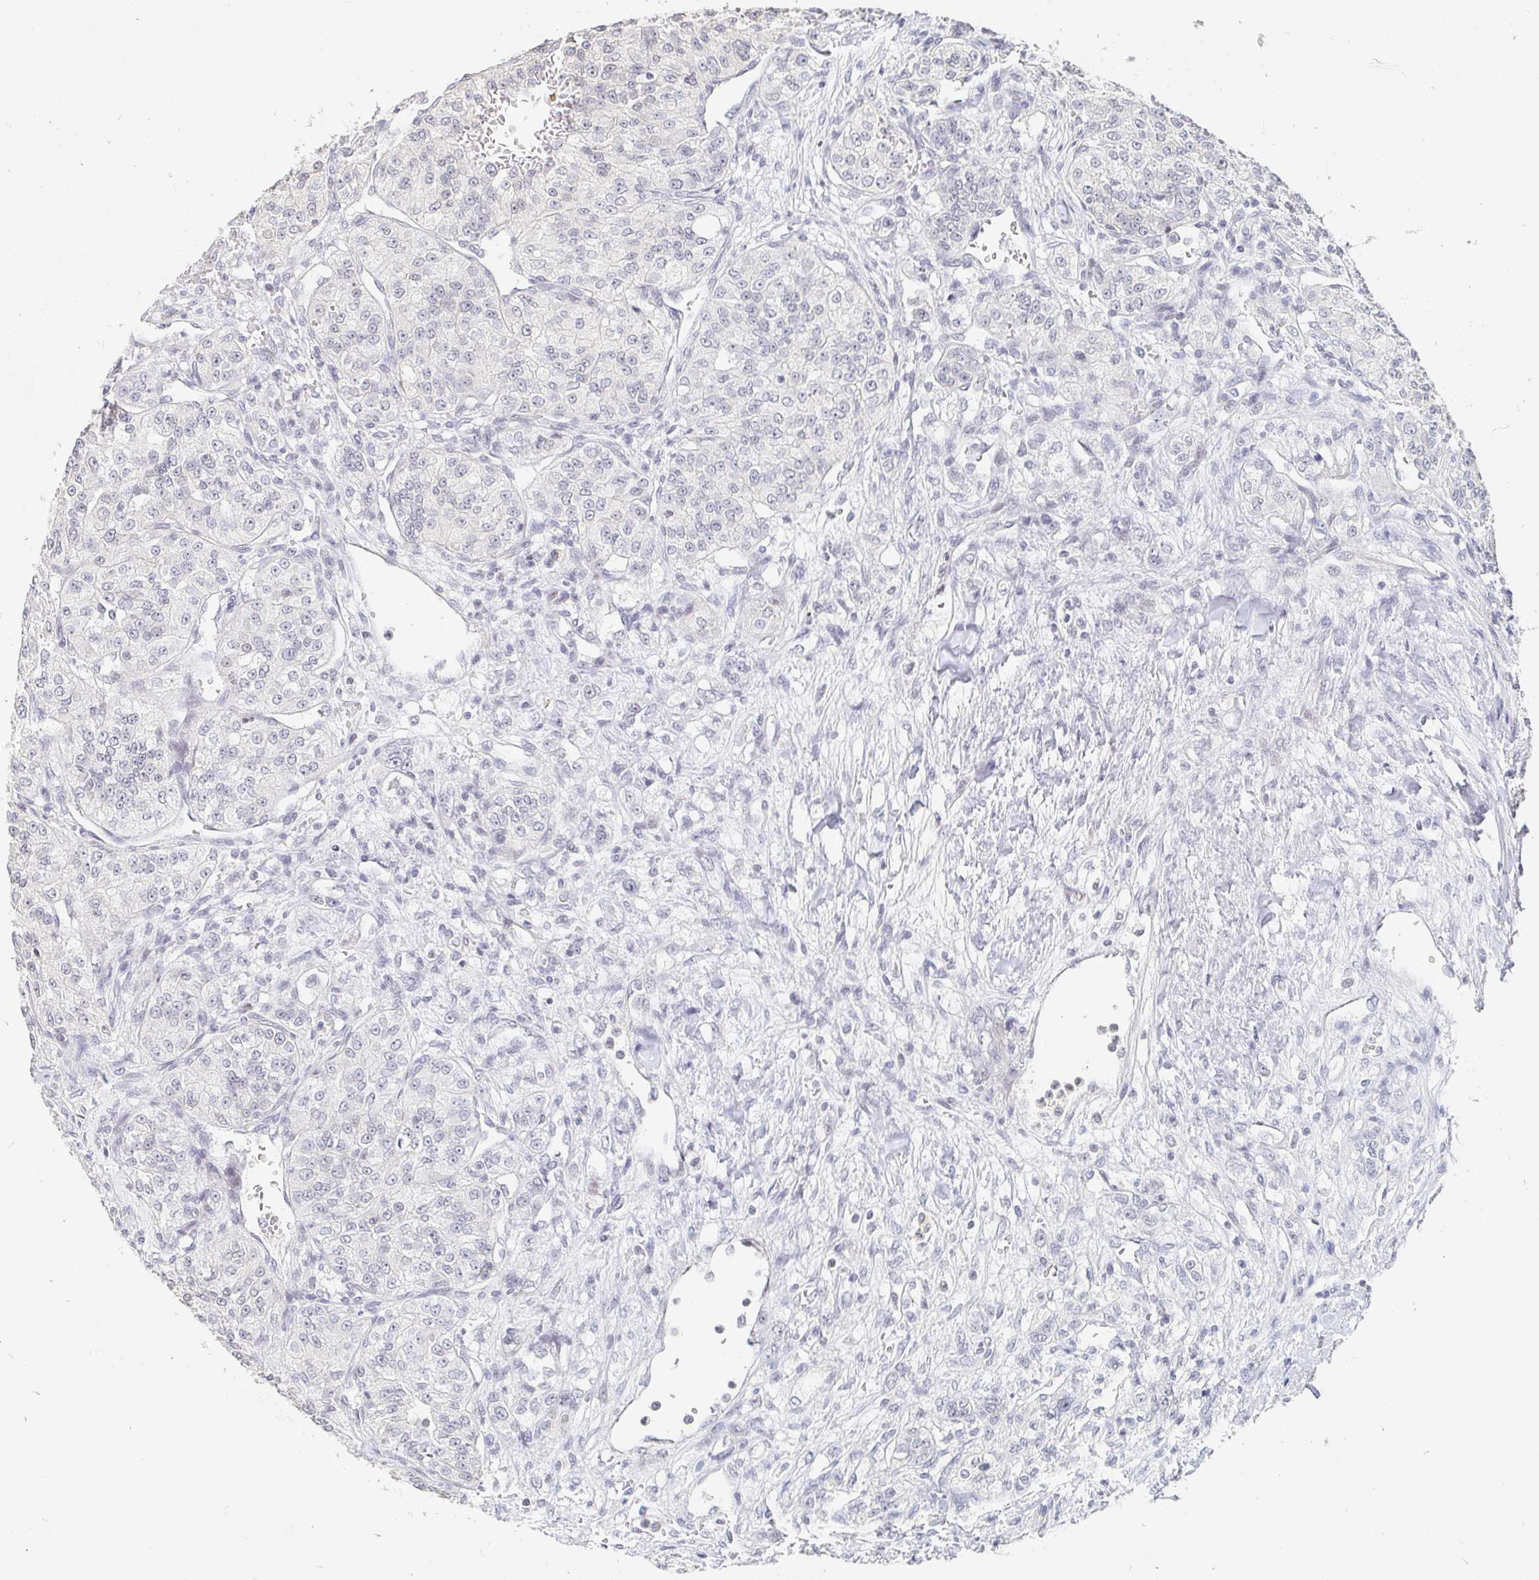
{"staining": {"intensity": "negative", "quantity": "none", "location": "none"}, "tissue": "renal cancer", "cell_type": "Tumor cells", "image_type": "cancer", "snomed": [{"axis": "morphology", "description": "Adenocarcinoma, NOS"}, {"axis": "topography", "description": "Kidney"}], "caption": "A high-resolution photomicrograph shows IHC staining of renal cancer (adenocarcinoma), which displays no significant staining in tumor cells. (Brightfield microscopy of DAB IHC at high magnification).", "gene": "NME9", "patient": {"sex": "female", "age": 63}}